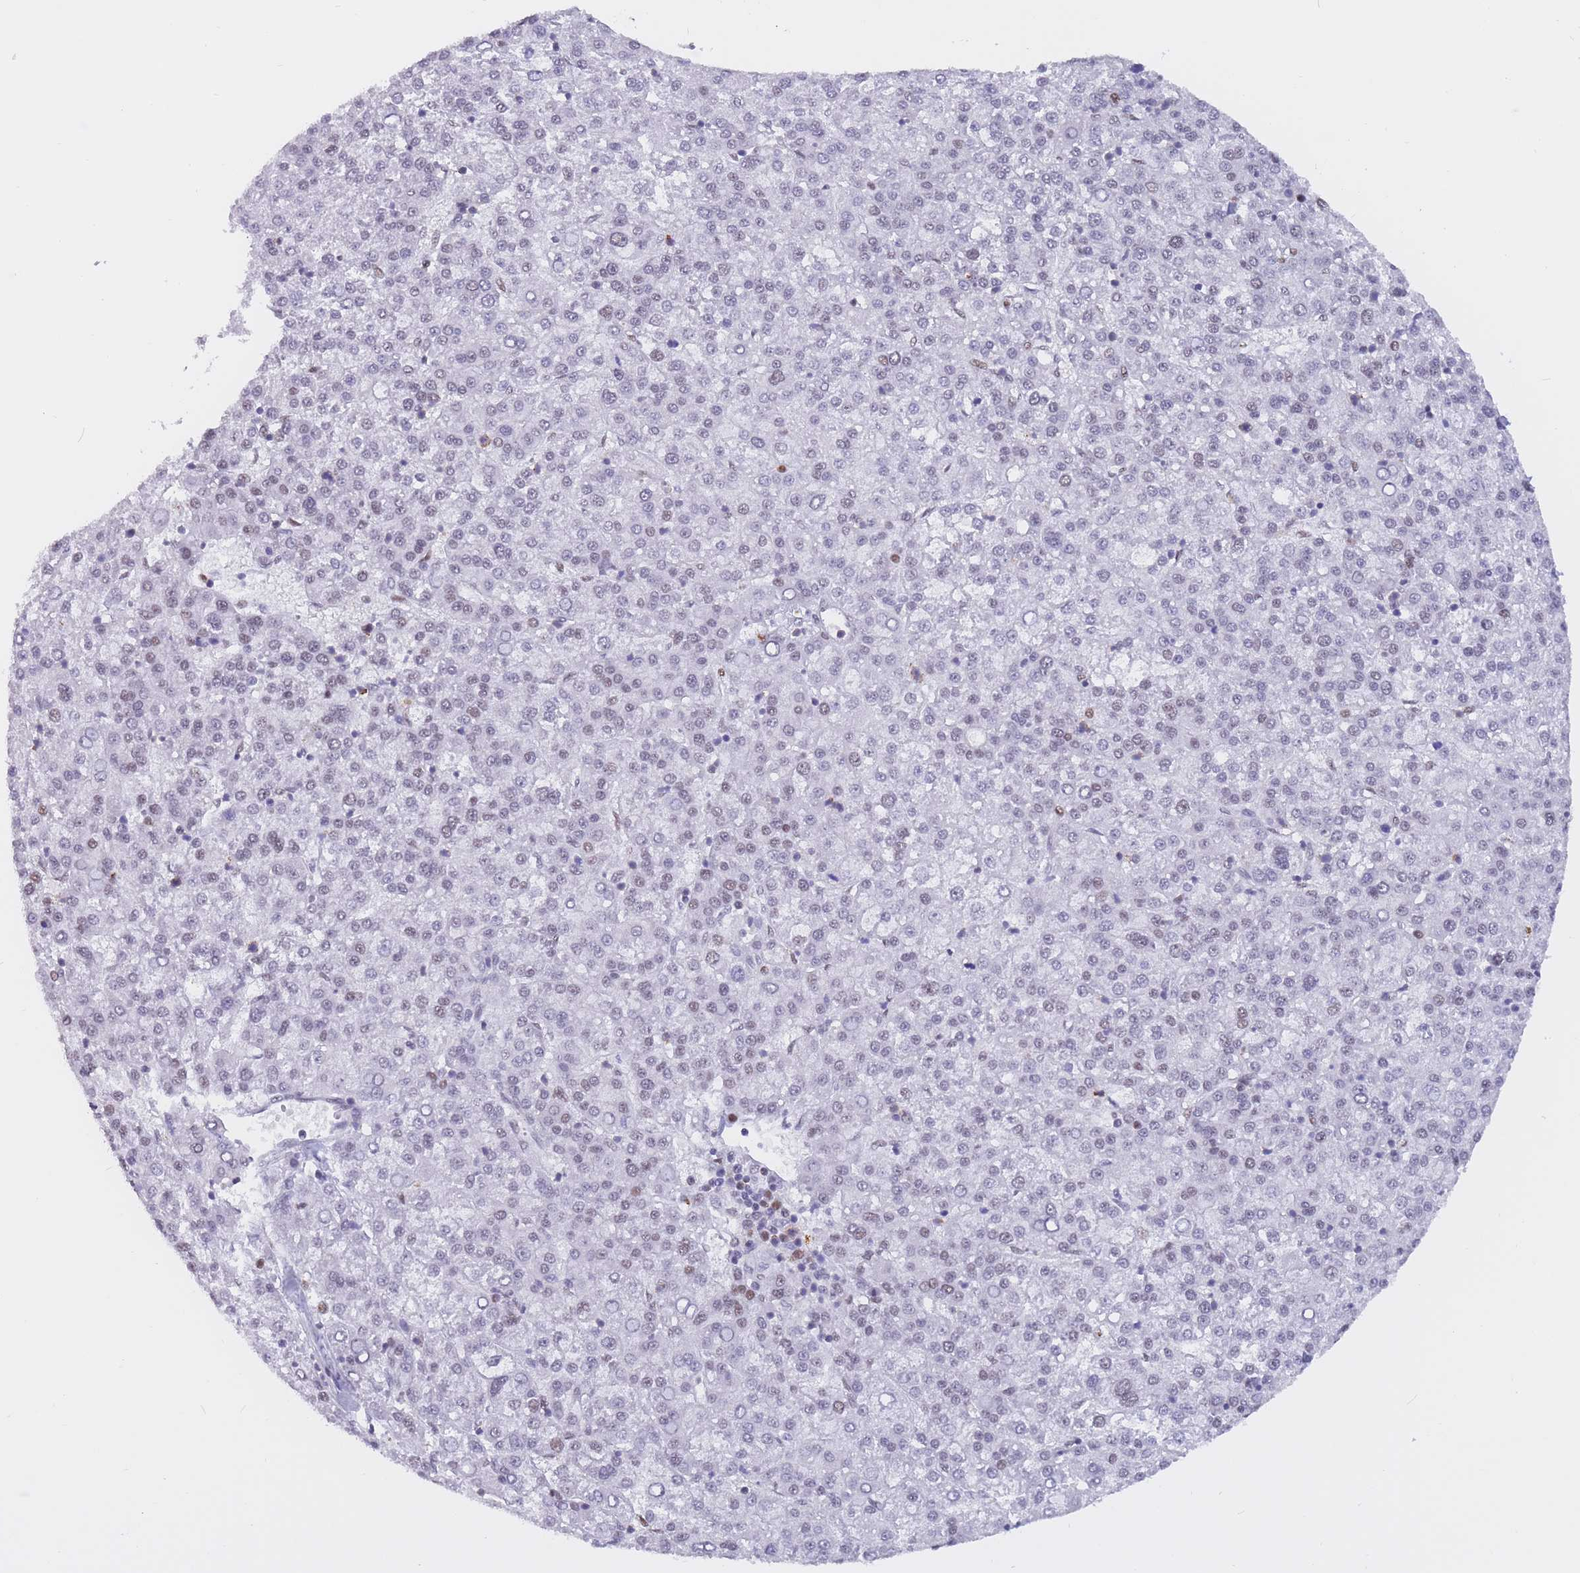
{"staining": {"intensity": "weak", "quantity": "<25%", "location": "nuclear"}, "tissue": "liver cancer", "cell_type": "Tumor cells", "image_type": "cancer", "snomed": [{"axis": "morphology", "description": "Carcinoma, Hepatocellular, NOS"}, {"axis": "topography", "description": "Liver"}], "caption": "Tumor cells are negative for brown protein staining in liver hepatocellular carcinoma.", "gene": "NASP", "patient": {"sex": "female", "age": 58}}